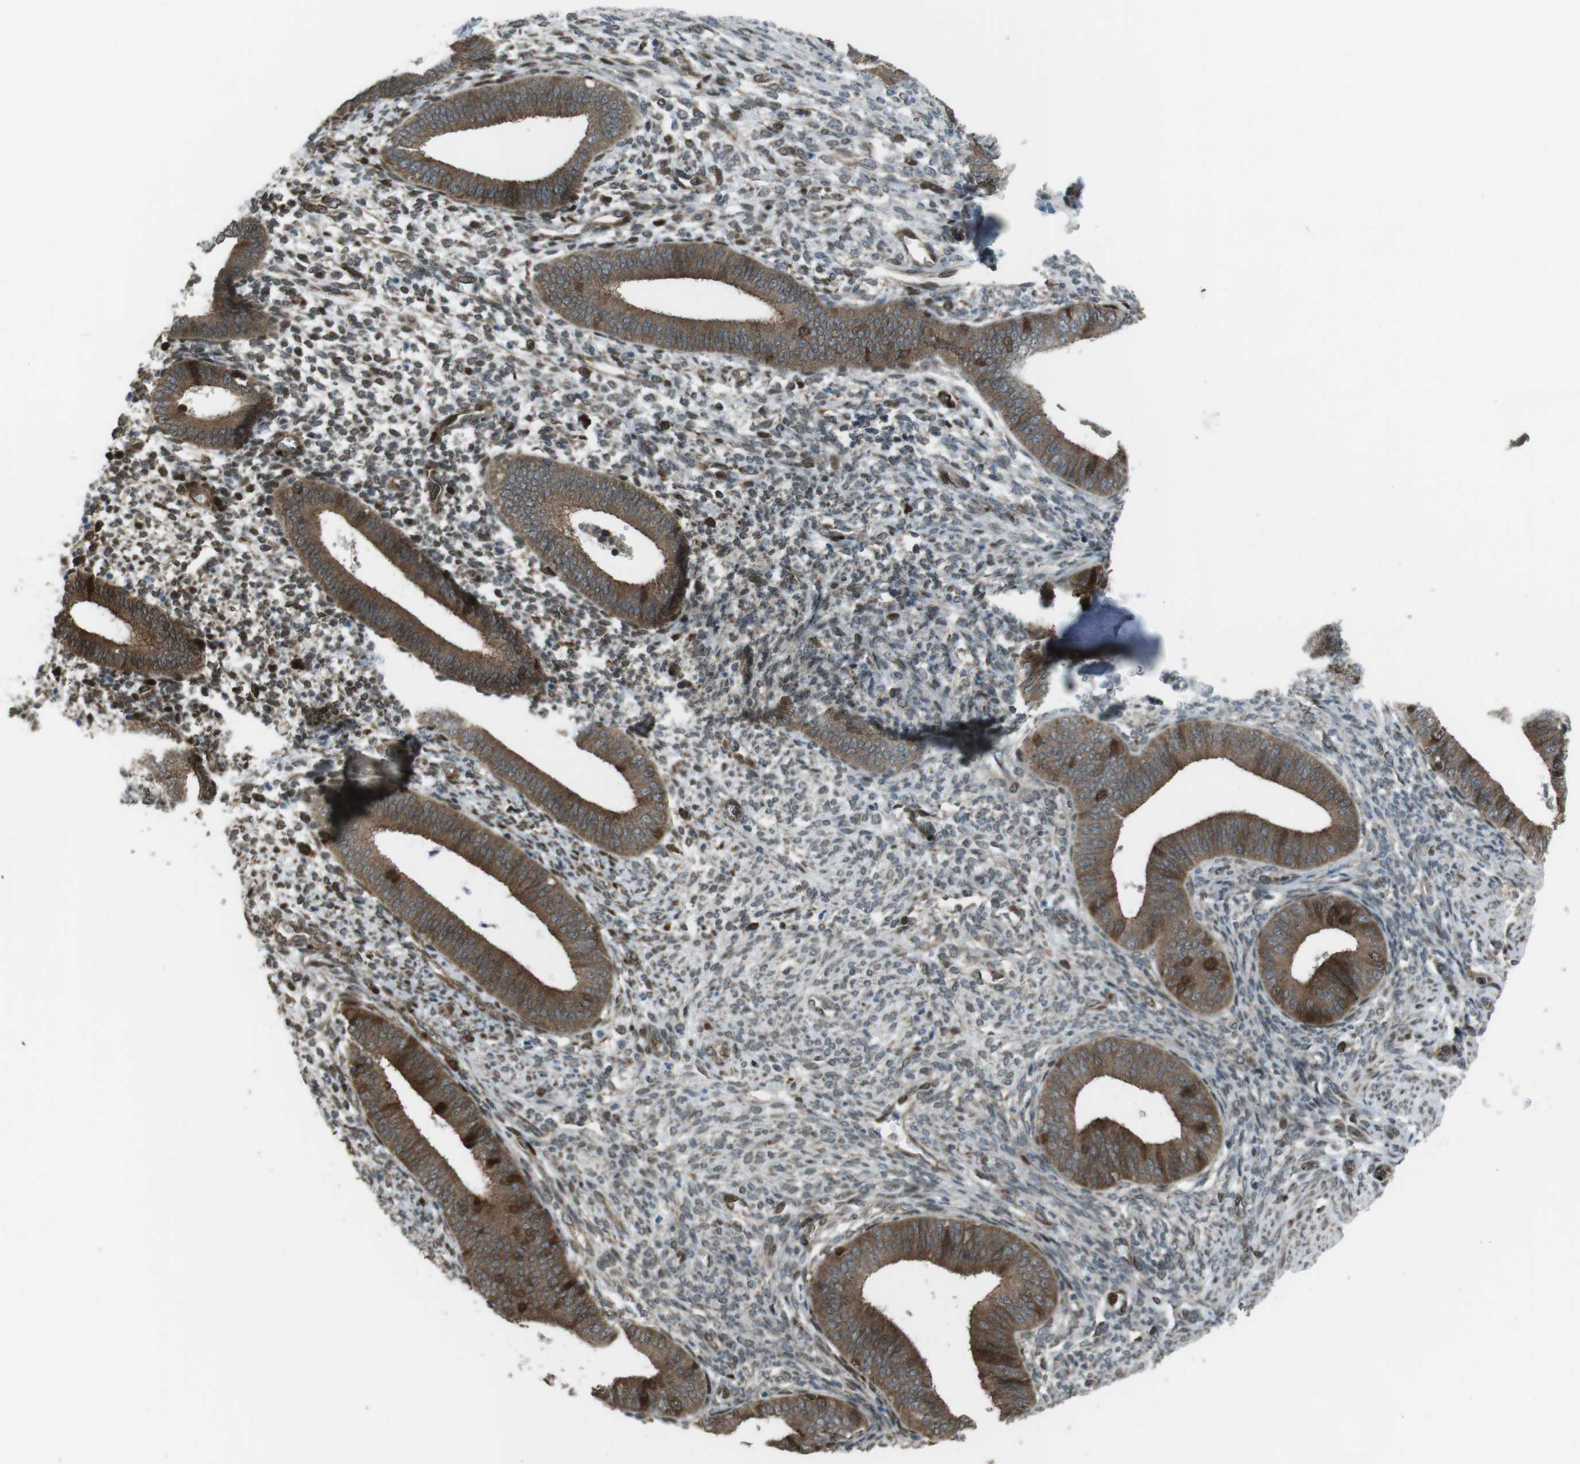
{"staining": {"intensity": "moderate", "quantity": "25%-75%", "location": "cytoplasmic/membranous"}, "tissue": "endometrium", "cell_type": "Cells in endometrial stroma", "image_type": "normal", "snomed": [{"axis": "morphology", "description": "Normal tissue, NOS"}, {"axis": "topography", "description": "Endometrium"}], "caption": "About 25%-75% of cells in endometrial stroma in benign endometrium show moderate cytoplasmic/membranous protein positivity as visualized by brown immunohistochemical staining.", "gene": "ZNF330", "patient": {"sex": "female", "age": 35}}